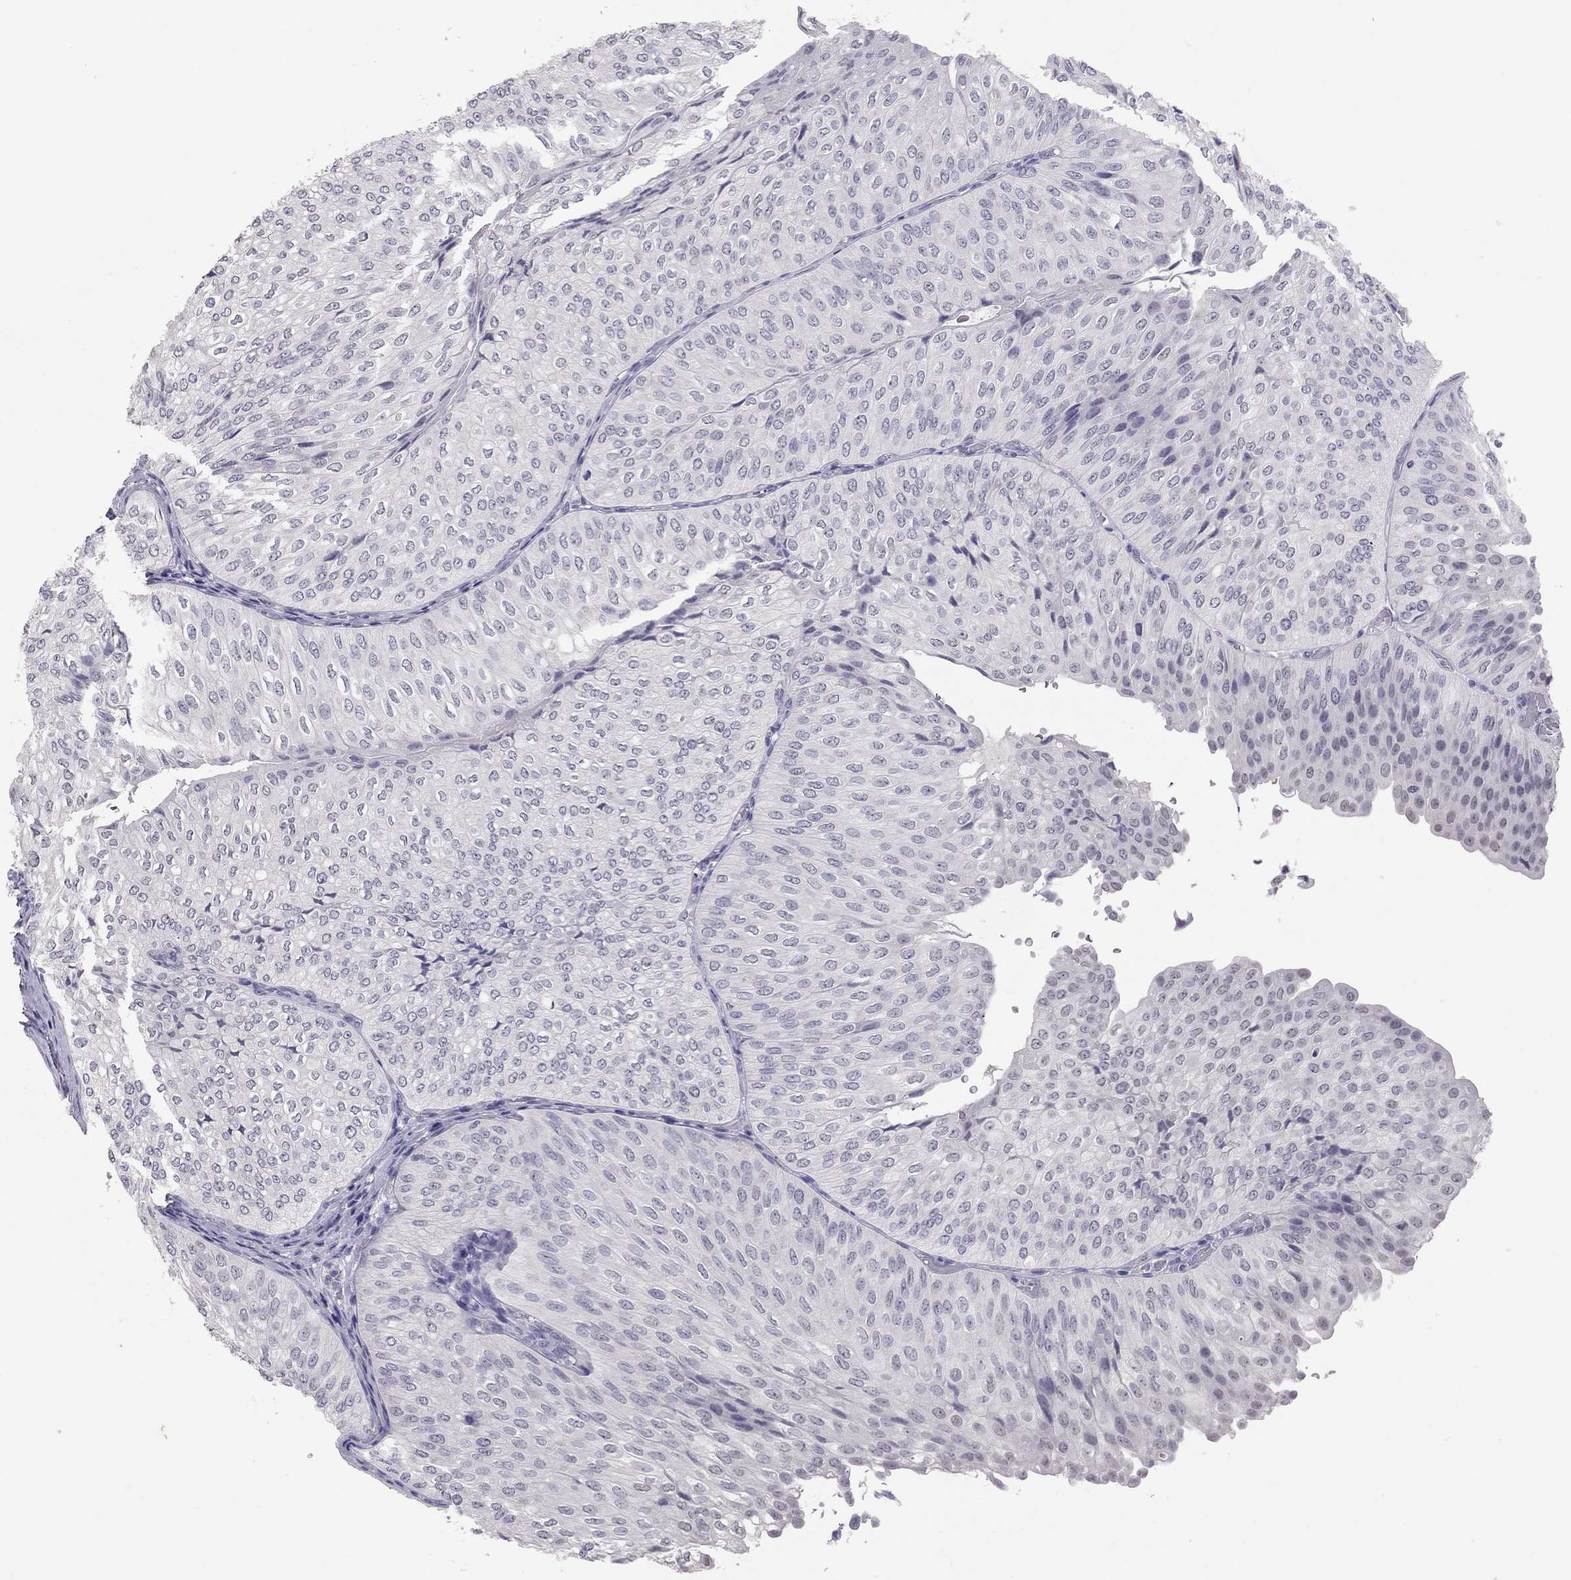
{"staining": {"intensity": "negative", "quantity": "none", "location": "none"}, "tissue": "urothelial cancer", "cell_type": "Tumor cells", "image_type": "cancer", "snomed": [{"axis": "morphology", "description": "Urothelial carcinoma, NOS"}, {"axis": "topography", "description": "Urinary bladder"}], "caption": "There is no significant expression in tumor cells of transitional cell carcinoma.", "gene": "PSMB11", "patient": {"sex": "male", "age": 62}}